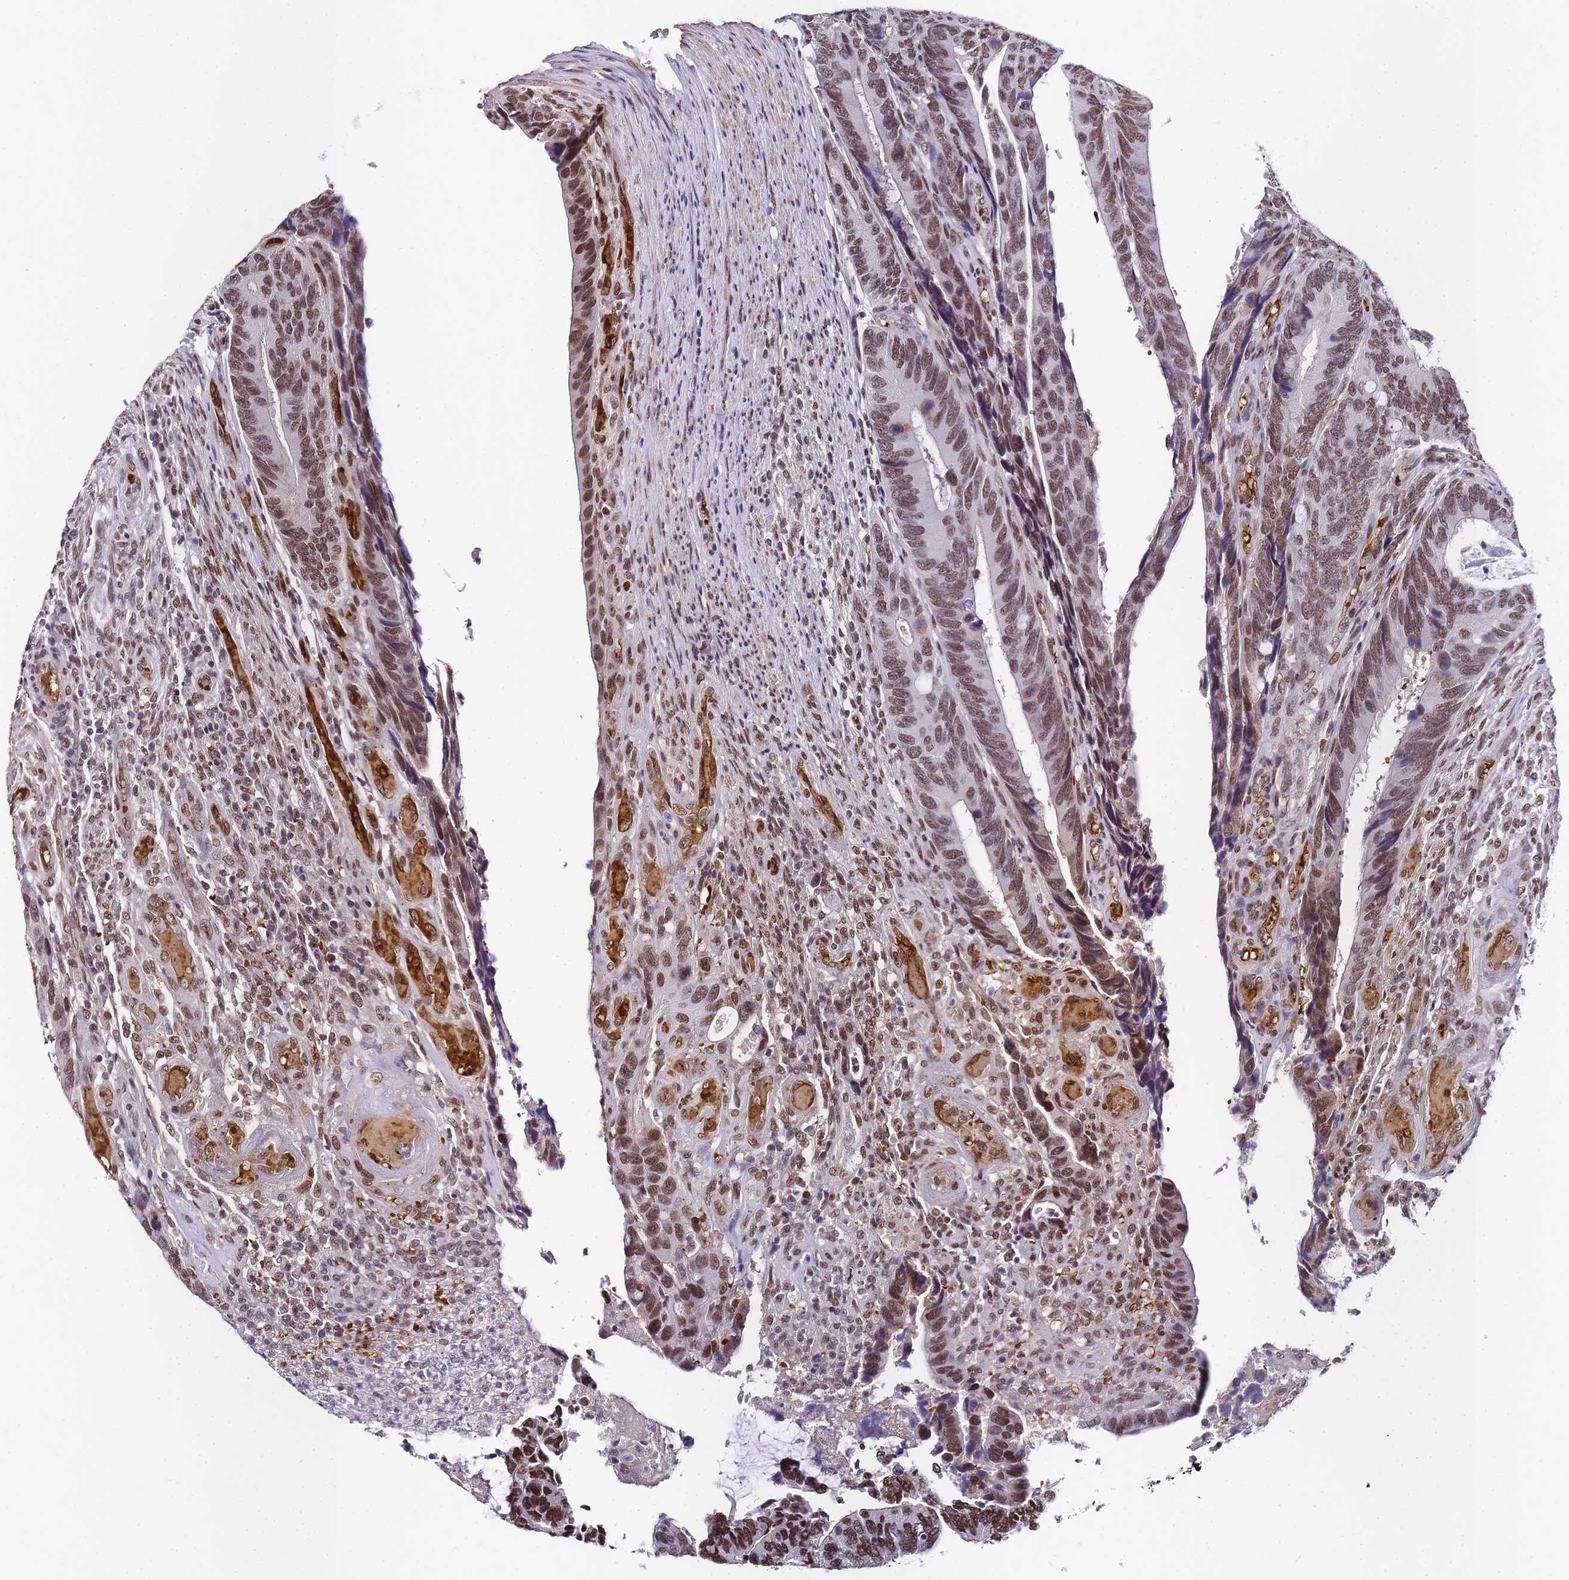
{"staining": {"intensity": "moderate", "quantity": ">75%", "location": "nuclear"}, "tissue": "colorectal cancer", "cell_type": "Tumor cells", "image_type": "cancer", "snomed": [{"axis": "morphology", "description": "Adenocarcinoma, NOS"}, {"axis": "topography", "description": "Colon"}], "caption": "Colorectal adenocarcinoma stained with DAB immunohistochemistry (IHC) reveals medium levels of moderate nuclear positivity in approximately >75% of tumor cells.", "gene": "POLR1A", "patient": {"sex": "male", "age": 87}}